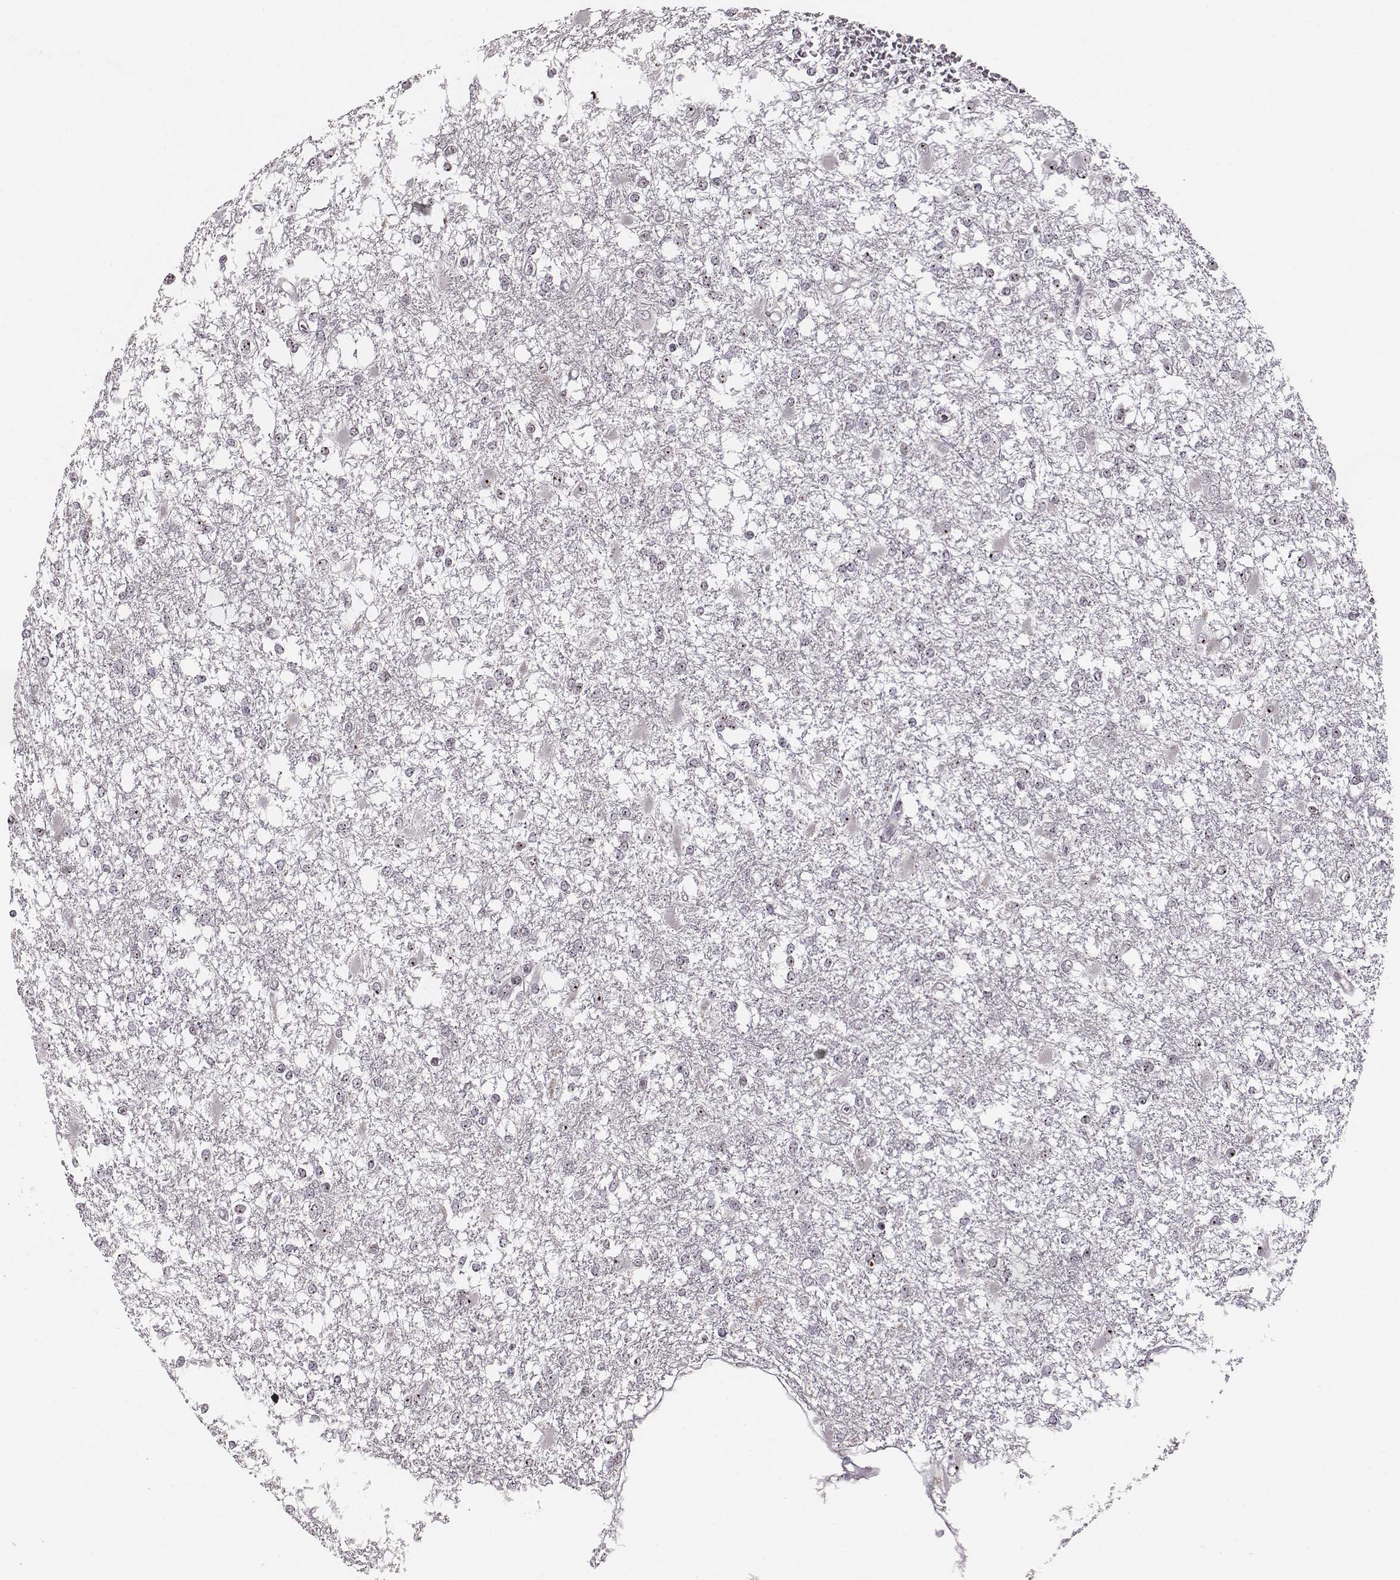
{"staining": {"intensity": "moderate", "quantity": ">75%", "location": "nuclear"}, "tissue": "glioma", "cell_type": "Tumor cells", "image_type": "cancer", "snomed": [{"axis": "morphology", "description": "Glioma, malignant, High grade"}, {"axis": "topography", "description": "Cerebral cortex"}], "caption": "Approximately >75% of tumor cells in human malignant high-grade glioma exhibit moderate nuclear protein expression as visualized by brown immunohistochemical staining.", "gene": "NOP56", "patient": {"sex": "male", "age": 79}}